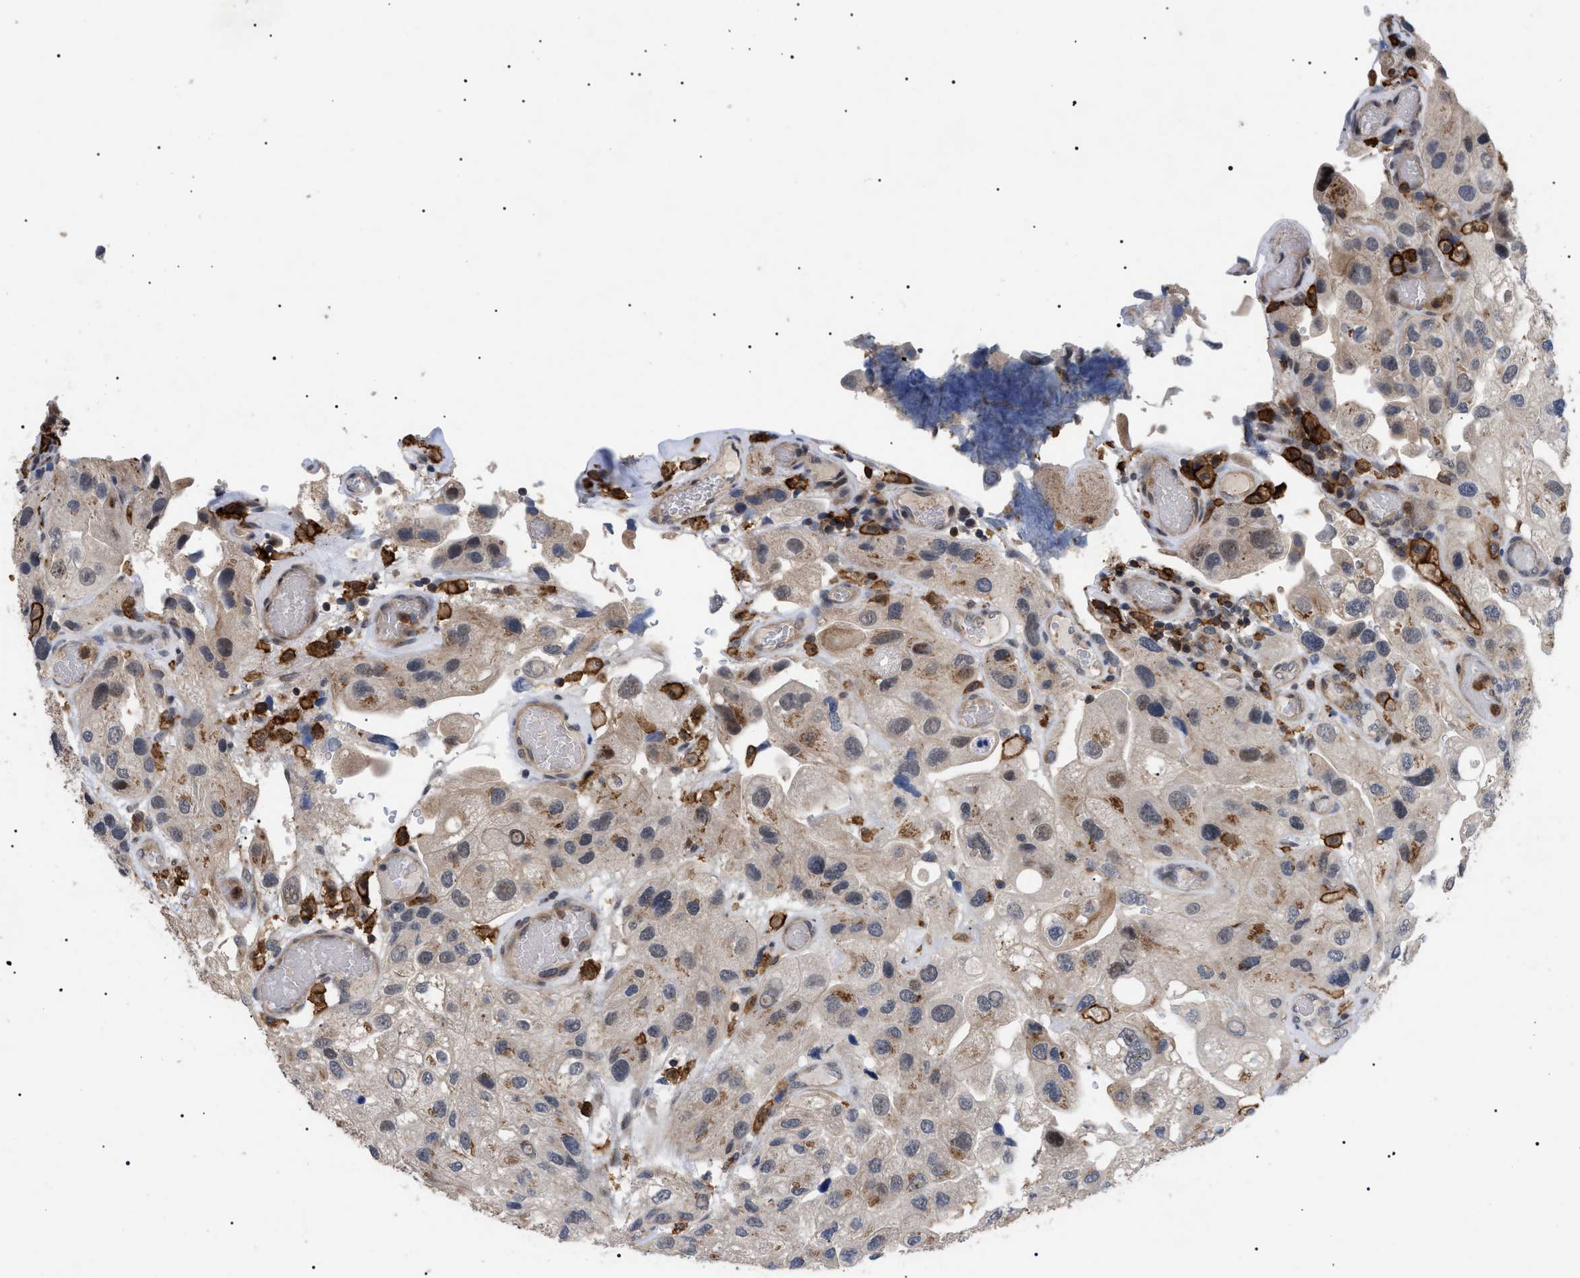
{"staining": {"intensity": "weak", "quantity": "<25%", "location": "cytoplasmic/membranous"}, "tissue": "urothelial cancer", "cell_type": "Tumor cells", "image_type": "cancer", "snomed": [{"axis": "morphology", "description": "Urothelial carcinoma, High grade"}, {"axis": "topography", "description": "Urinary bladder"}], "caption": "This histopathology image is of high-grade urothelial carcinoma stained with immunohistochemistry to label a protein in brown with the nuclei are counter-stained blue. There is no staining in tumor cells.", "gene": "CD300A", "patient": {"sex": "female", "age": 64}}